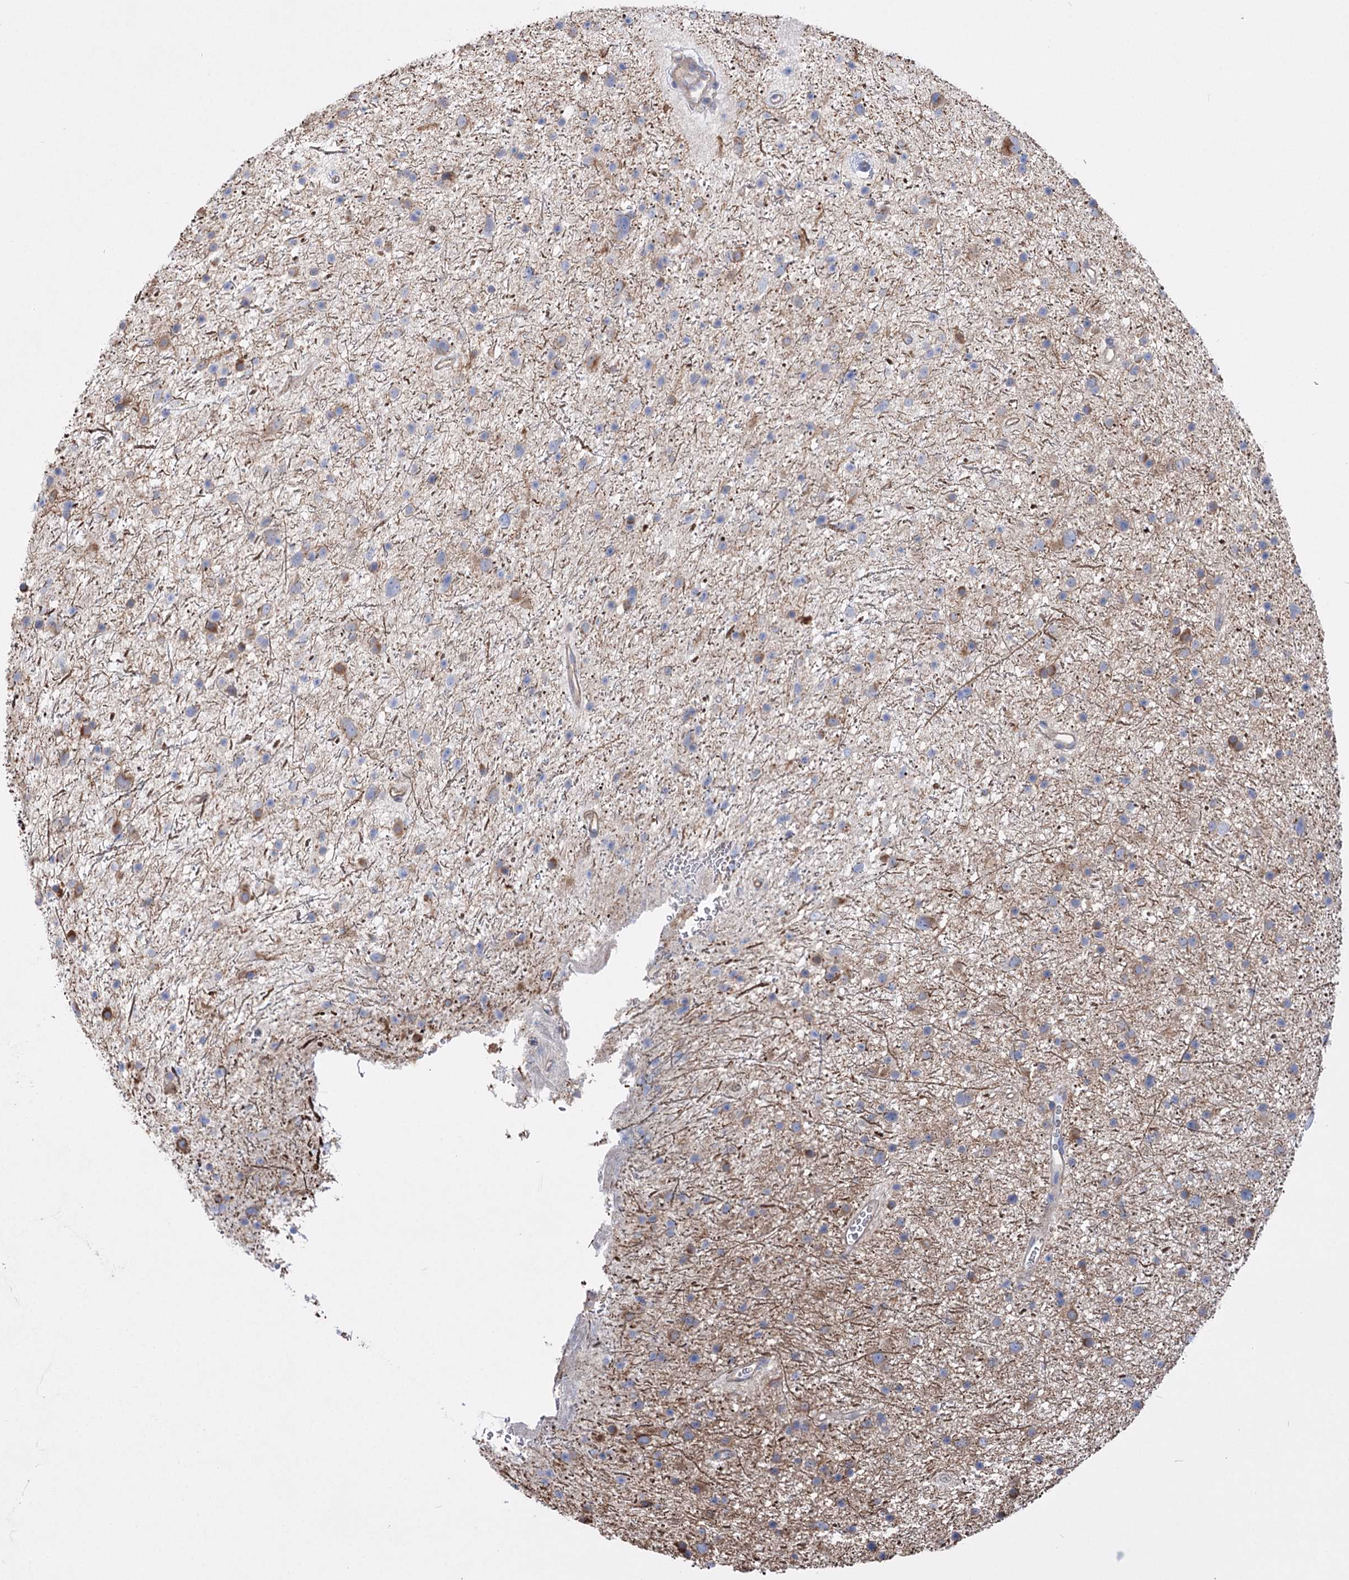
{"staining": {"intensity": "moderate", "quantity": "<25%", "location": "cytoplasmic/membranous"}, "tissue": "glioma", "cell_type": "Tumor cells", "image_type": "cancer", "snomed": [{"axis": "morphology", "description": "Glioma, malignant, Low grade"}, {"axis": "topography", "description": "Cerebral cortex"}], "caption": "The micrograph exhibits a brown stain indicating the presence of a protein in the cytoplasmic/membranous of tumor cells in malignant glioma (low-grade).", "gene": "LRRC34", "patient": {"sex": "female", "age": 39}}